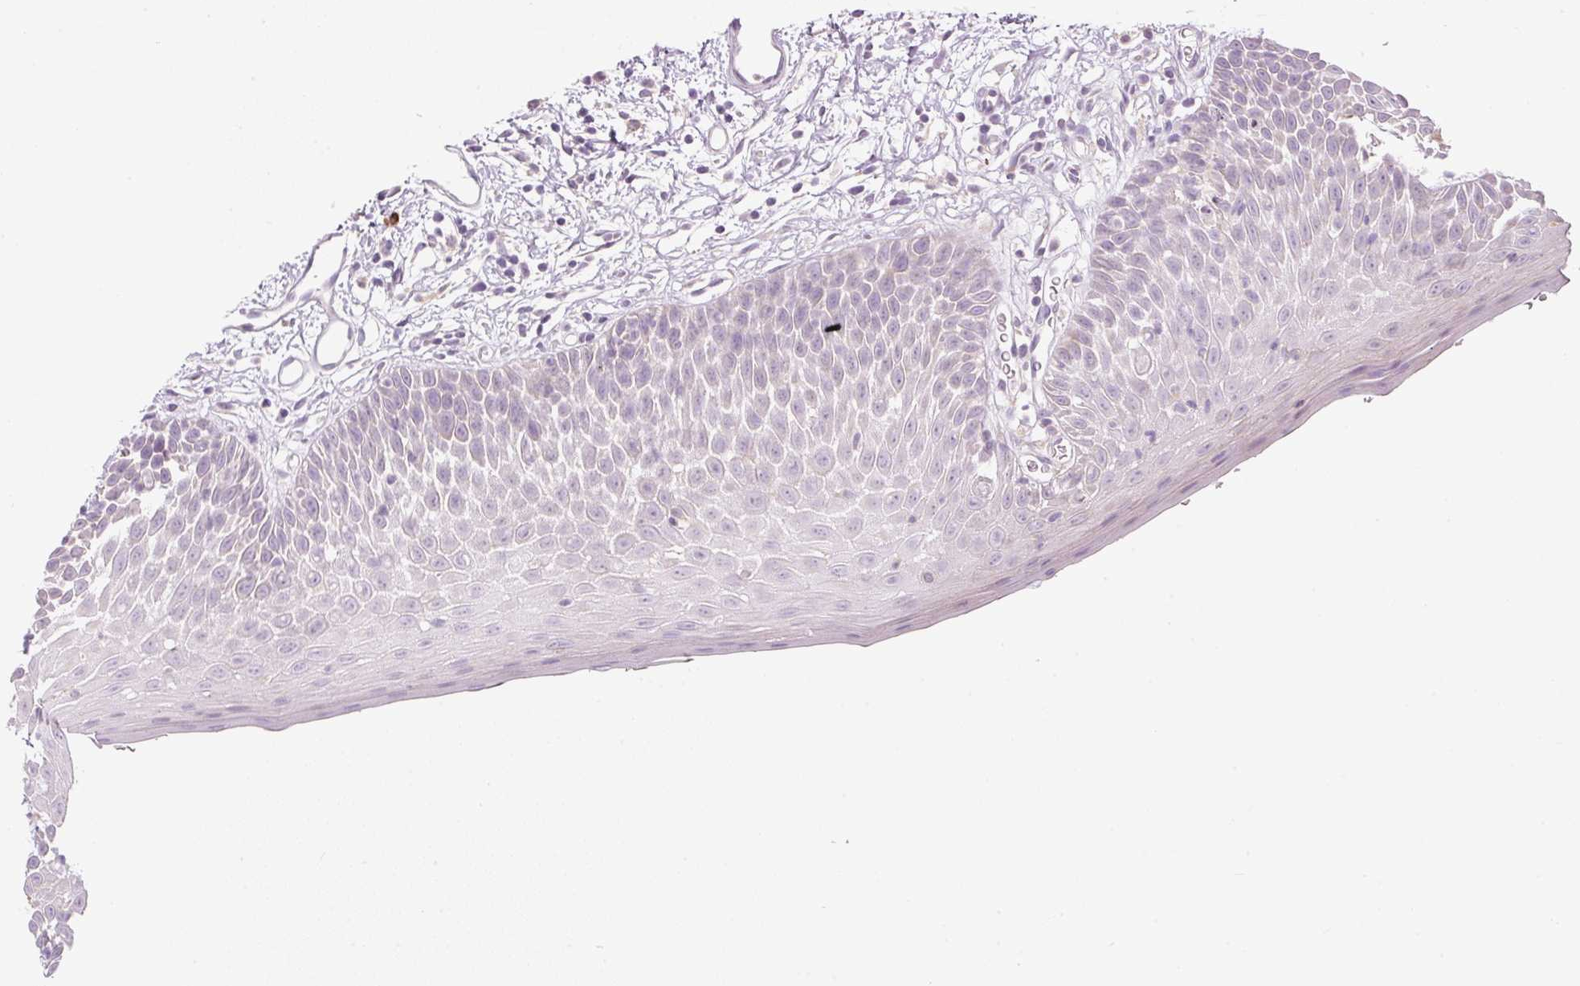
{"staining": {"intensity": "negative", "quantity": "none", "location": "none"}, "tissue": "oral mucosa", "cell_type": "Squamous epithelial cells", "image_type": "normal", "snomed": [{"axis": "morphology", "description": "Normal tissue, NOS"}, {"axis": "morphology", "description": "Squamous cell carcinoma, NOS"}, {"axis": "topography", "description": "Oral tissue"}, {"axis": "topography", "description": "Tounge, NOS"}, {"axis": "topography", "description": "Head-Neck"}], "caption": "This is an immunohistochemistry (IHC) image of normal human oral mucosa. There is no expression in squamous epithelial cells.", "gene": "HAX1", "patient": {"sex": "male", "age": 76}}